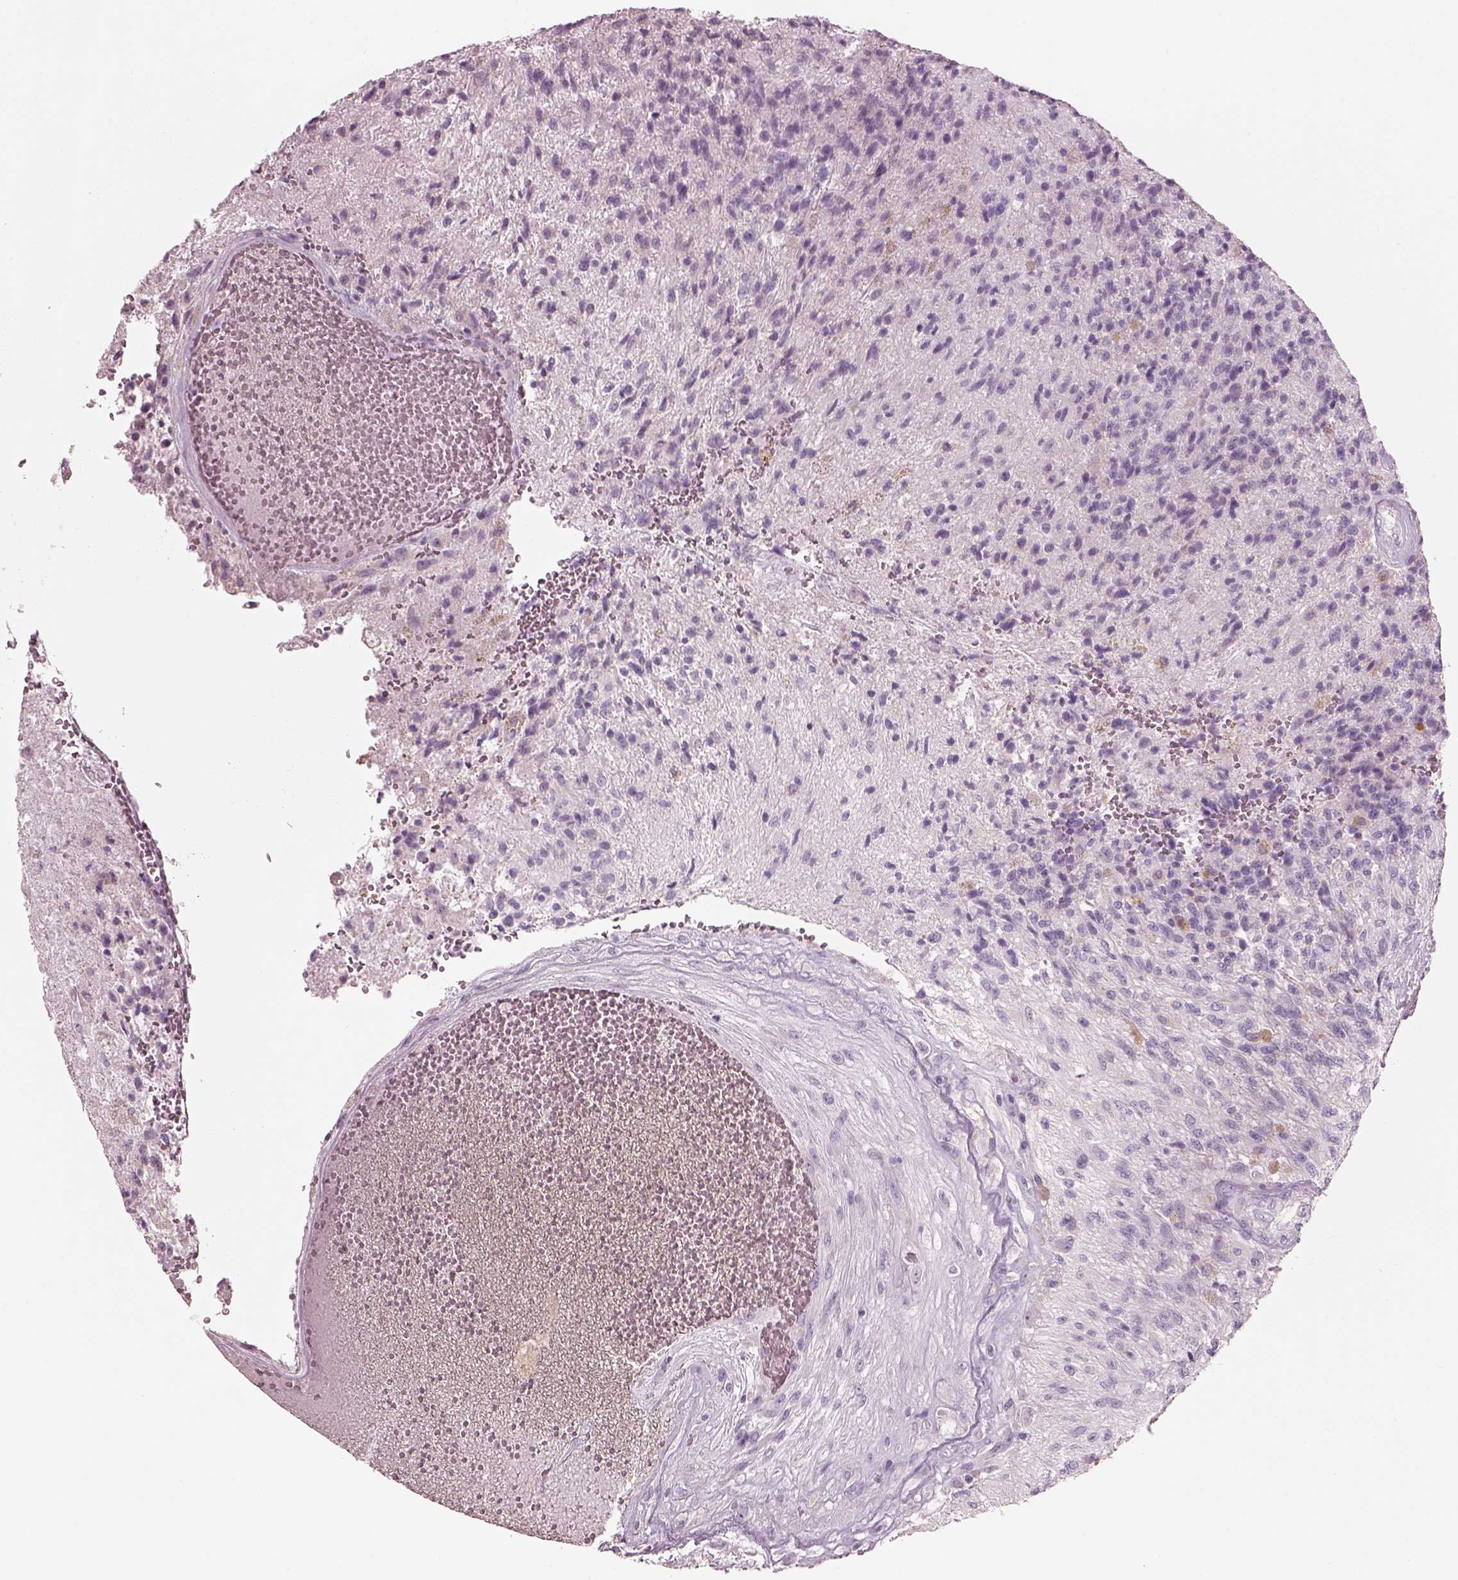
{"staining": {"intensity": "negative", "quantity": "none", "location": "none"}, "tissue": "glioma", "cell_type": "Tumor cells", "image_type": "cancer", "snomed": [{"axis": "morphology", "description": "Glioma, malignant, High grade"}, {"axis": "topography", "description": "Brain"}], "caption": "The image reveals no staining of tumor cells in glioma.", "gene": "SLC27A2", "patient": {"sex": "male", "age": 56}}